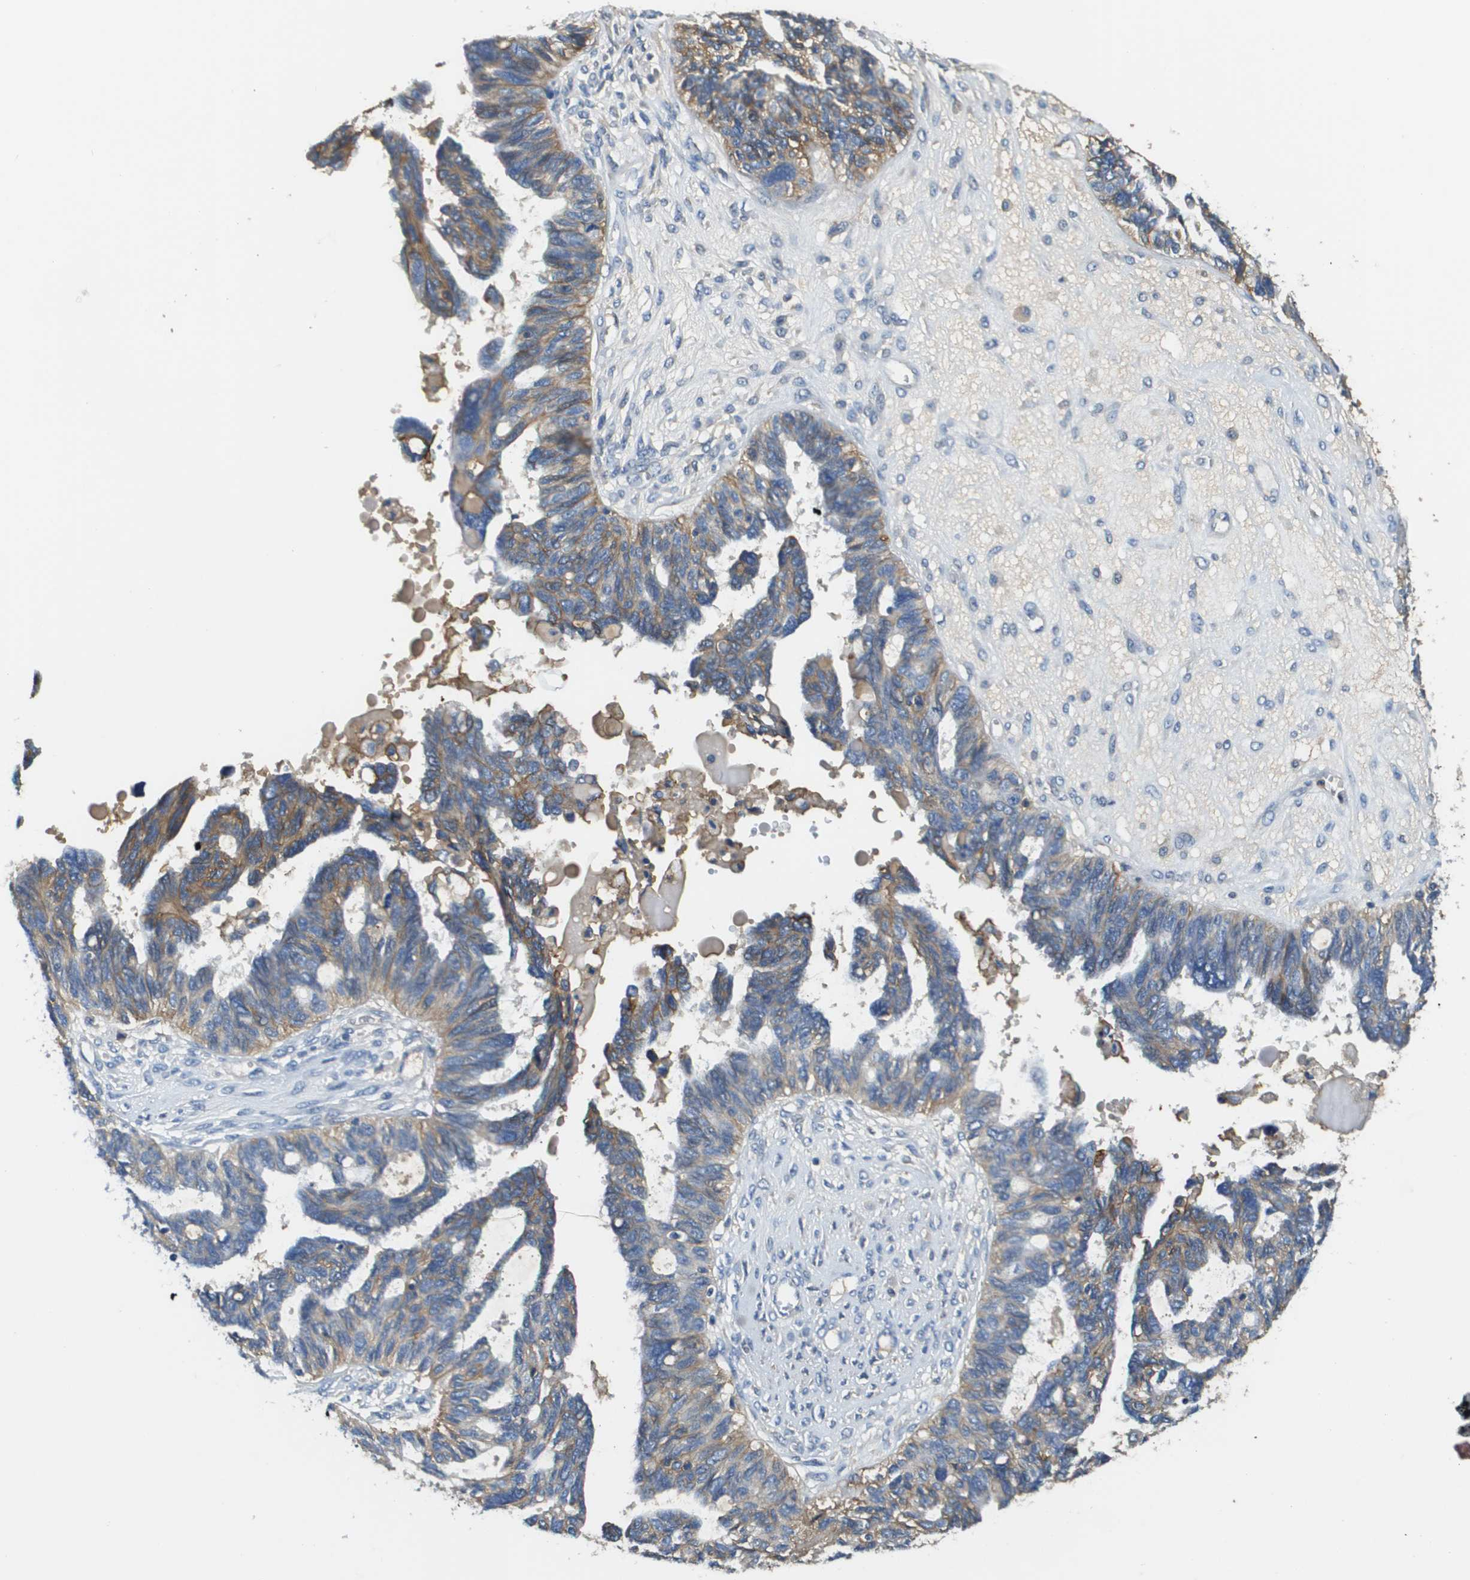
{"staining": {"intensity": "moderate", "quantity": ">75%", "location": "cytoplasmic/membranous"}, "tissue": "ovarian cancer", "cell_type": "Tumor cells", "image_type": "cancer", "snomed": [{"axis": "morphology", "description": "Cystadenocarcinoma, serous, NOS"}, {"axis": "topography", "description": "Ovary"}], "caption": "An IHC histopathology image of tumor tissue is shown. Protein staining in brown highlights moderate cytoplasmic/membranous positivity in serous cystadenocarcinoma (ovarian) within tumor cells.", "gene": "SLC16A3", "patient": {"sex": "female", "age": 79}}